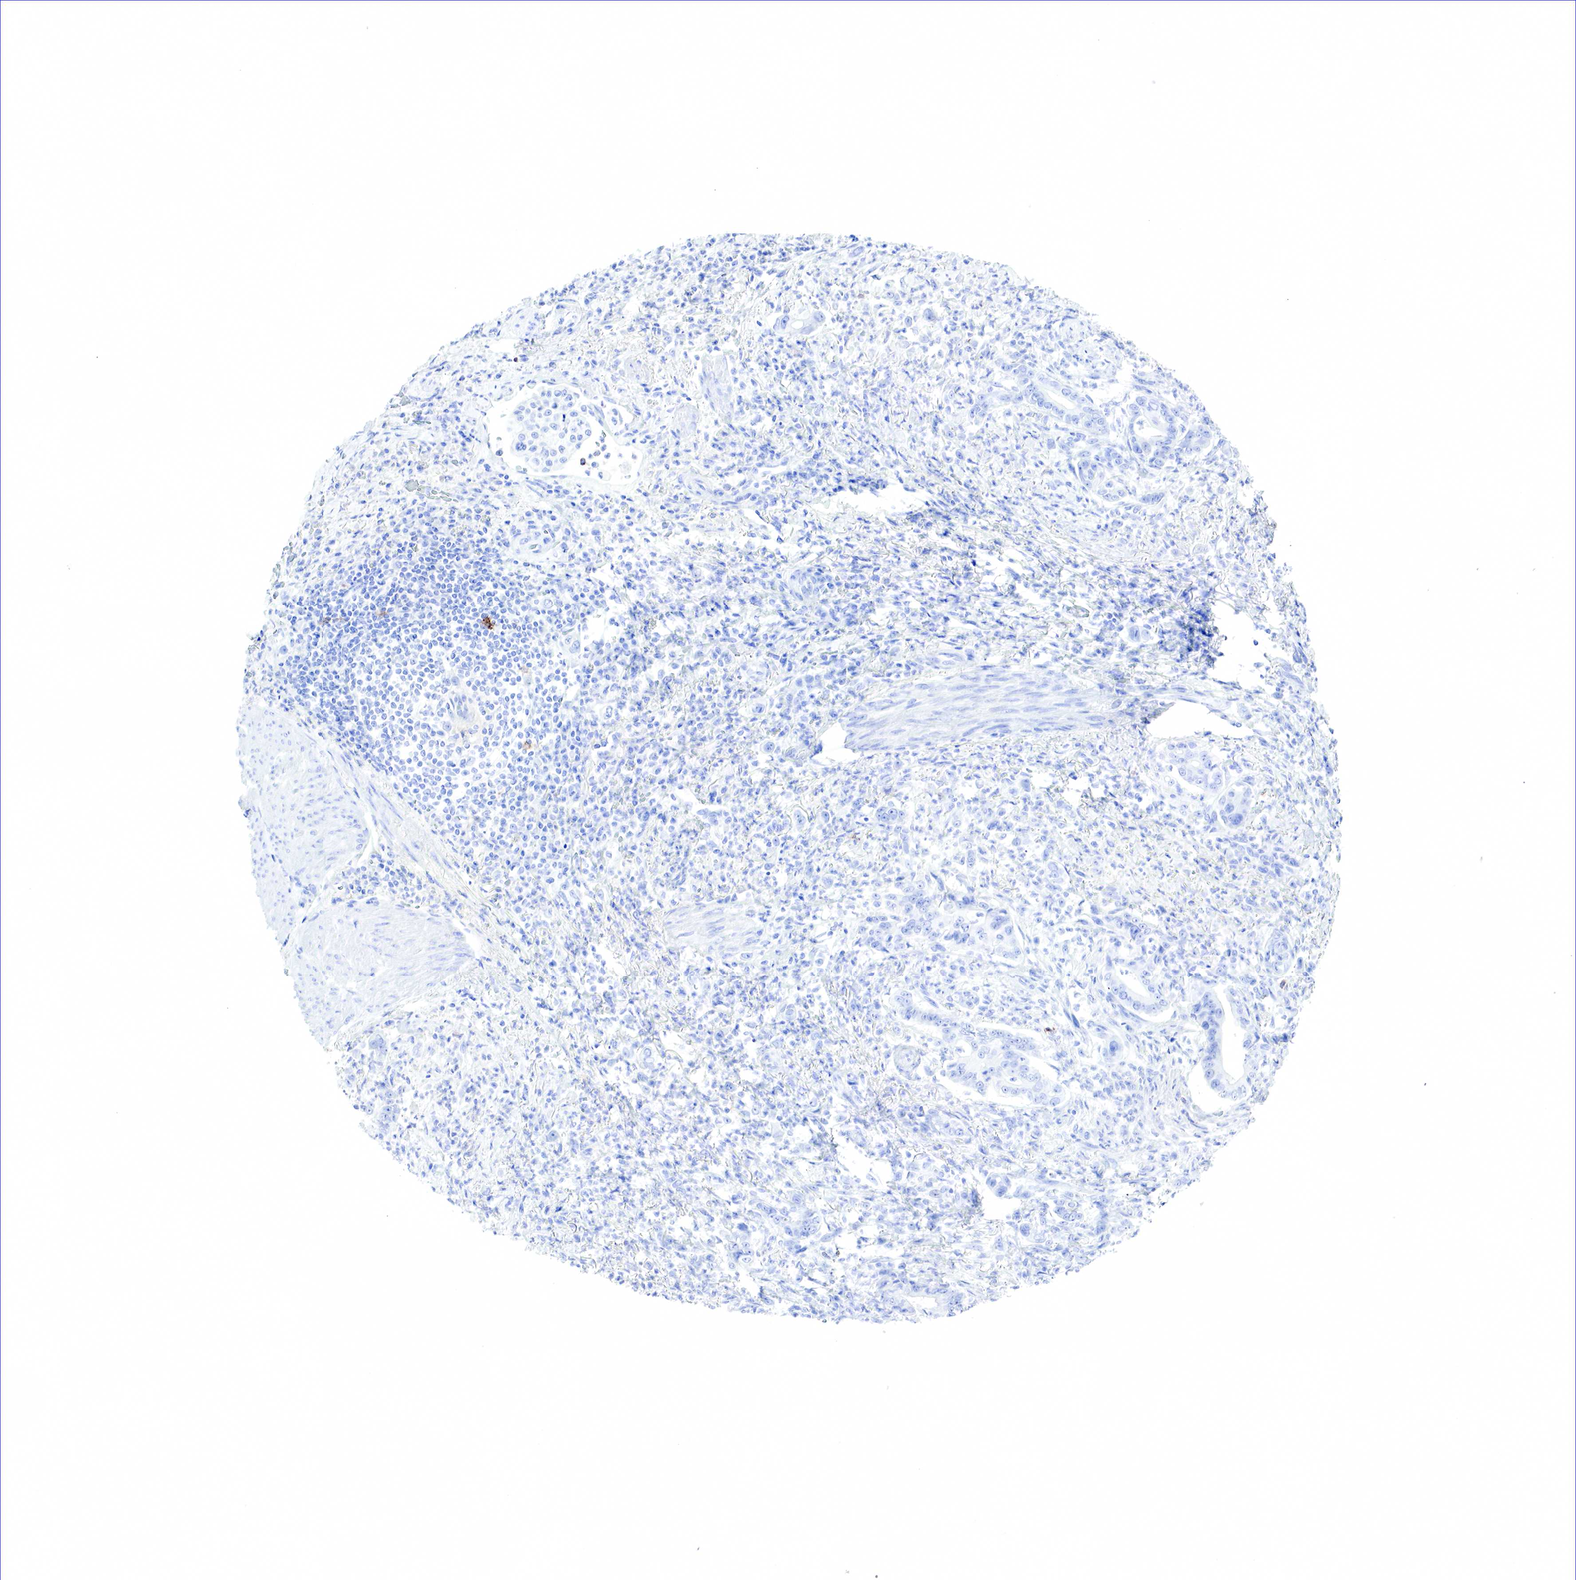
{"staining": {"intensity": "negative", "quantity": "none", "location": "none"}, "tissue": "stomach cancer", "cell_type": "Tumor cells", "image_type": "cancer", "snomed": [{"axis": "morphology", "description": "Adenocarcinoma, NOS"}, {"axis": "topography", "description": "Stomach"}], "caption": "Stomach adenocarcinoma was stained to show a protein in brown. There is no significant positivity in tumor cells. (DAB immunohistochemistry (IHC), high magnification).", "gene": "TNFRSF8", "patient": {"sex": "female", "age": 76}}